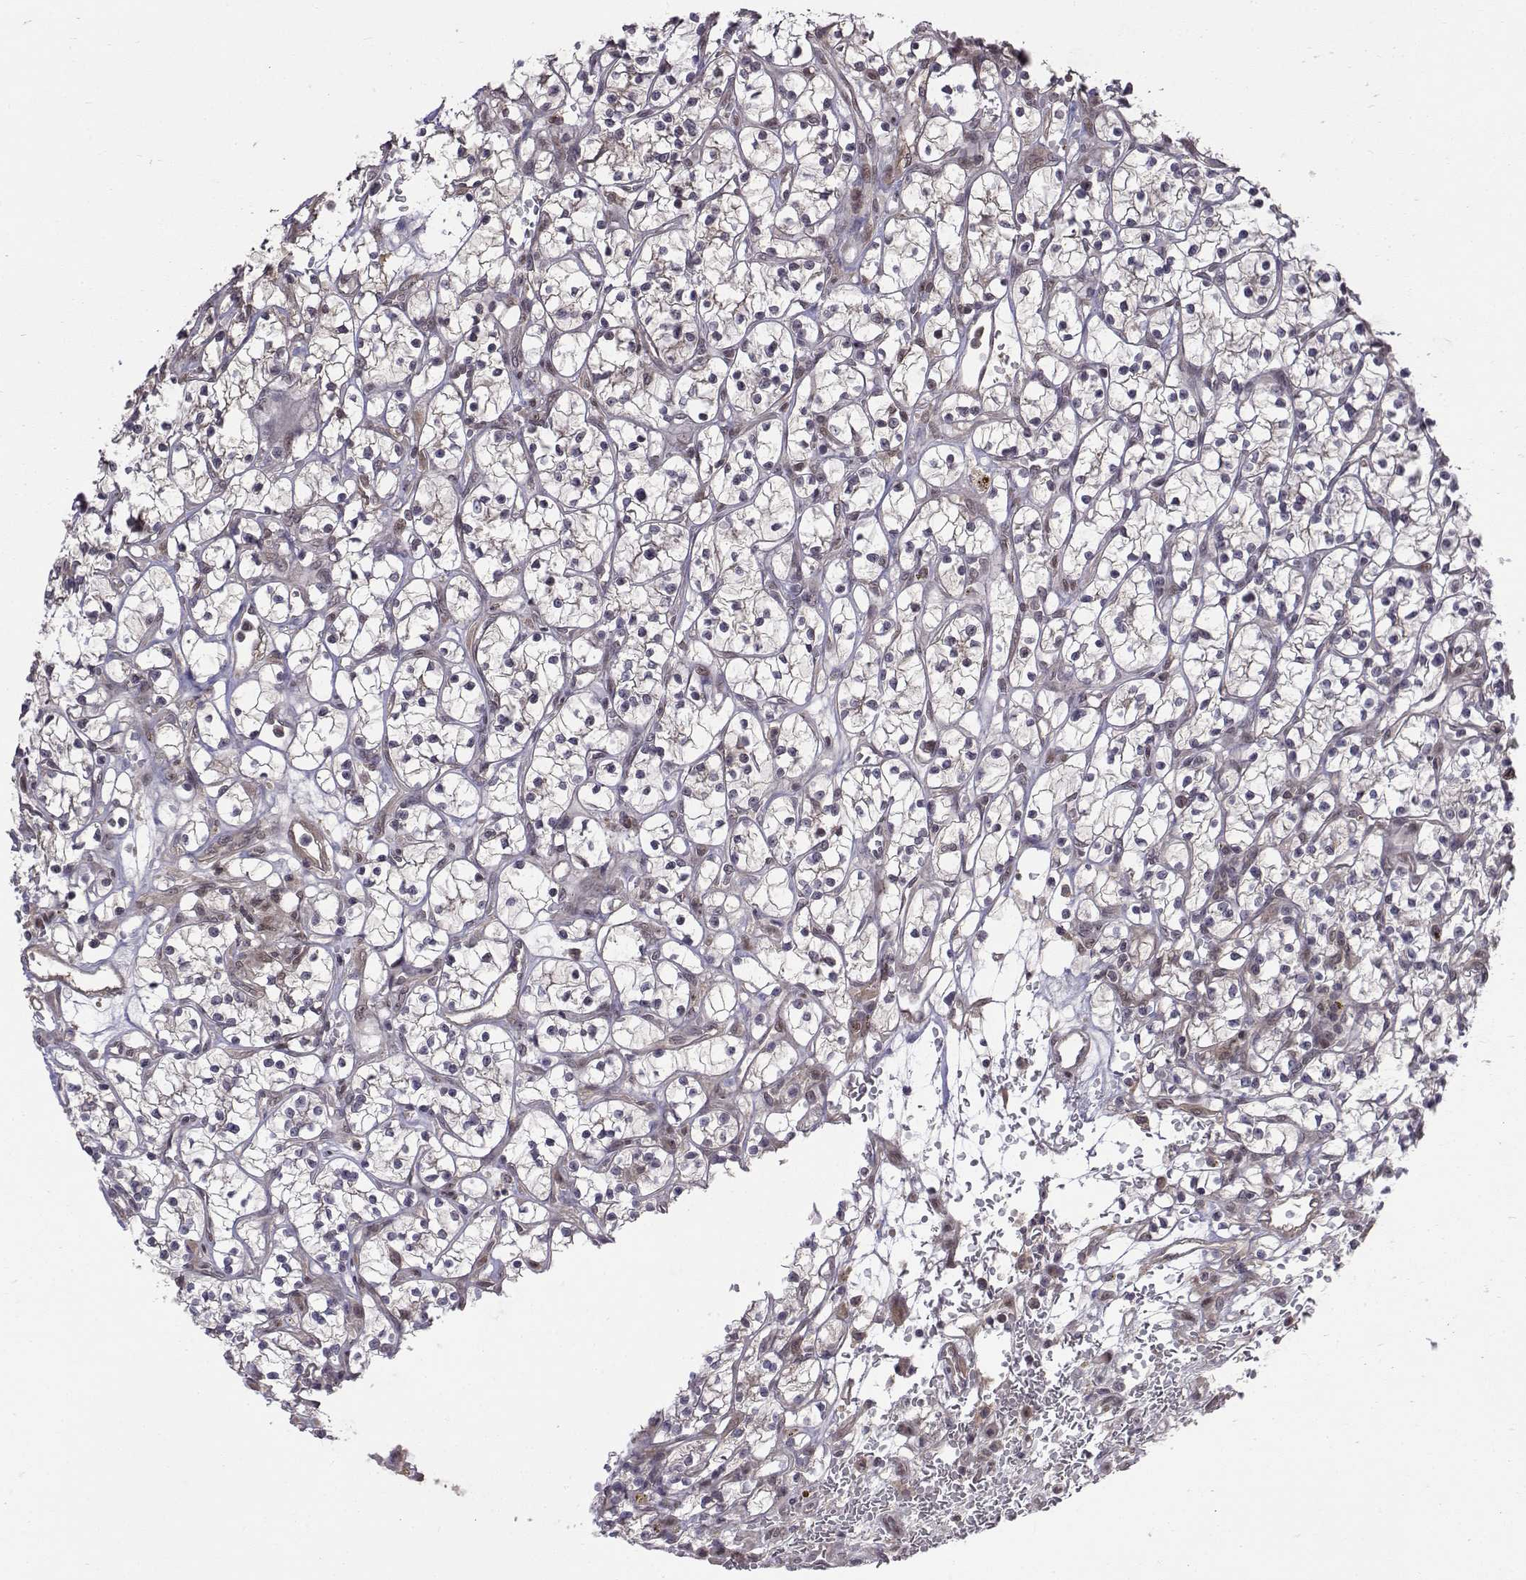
{"staining": {"intensity": "negative", "quantity": "none", "location": "none"}, "tissue": "renal cancer", "cell_type": "Tumor cells", "image_type": "cancer", "snomed": [{"axis": "morphology", "description": "Adenocarcinoma, NOS"}, {"axis": "topography", "description": "Kidney"}], "caption": "A high-resolution histopathology image shows immunohistochemistry (IHC) staining of renal cancer, which displays no significant positivity in tumor cells.", "gene": "ITGA7", "patient": {"sex": "female", "age": 64}}